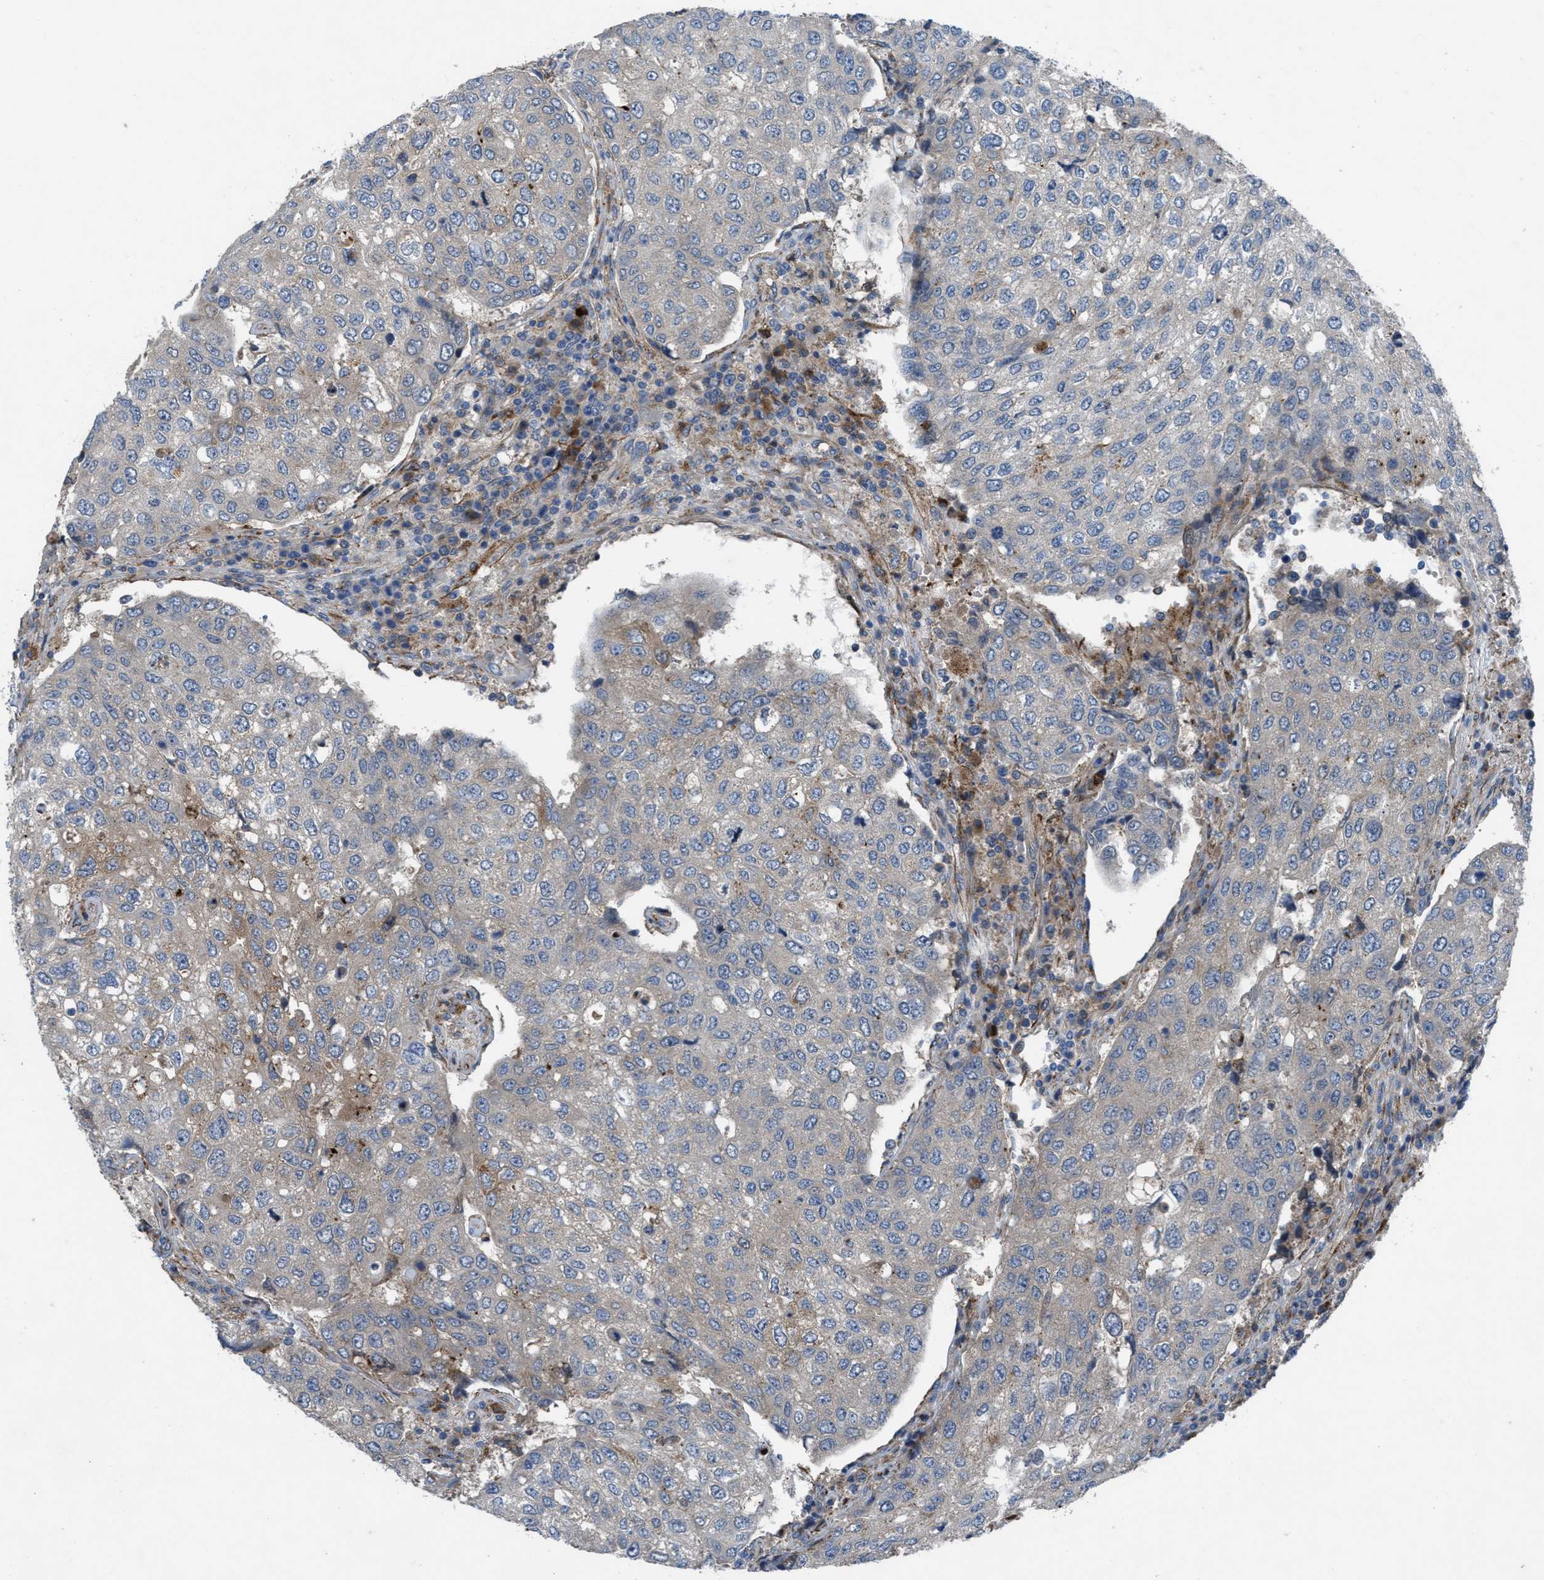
{"staining": {"intensity": "moderate", "quantity": "25%-75%", "location": "cytoplasmic/membranous"}, "tissue": "urothelial cancer", "cell_type": "Tumor cells", "image_type": "cancer", "snomed": [{"axis": "morphology", "description": "Urothelial carcinoma, High grade"}, {"axis": "topography", "description": "Lymph node"}, {"axis": "topography", "description": "Urinary bladder"}], "caption": "Immunohistochemistry (IHC) of human urothelial carcinoma (high-grade) reveals medium levels of moderate cytoplasmic/membranous expression in about 25%-75% of tumor cells. The staining is performed using DAB (3,3'-diaminobenzidine) brown chromogen to label protein expression. The nuclei are counter-stained blue using hematoxylin.", "gene": "SLC6A9", "patient": {"sex": "male", "age": 51}}